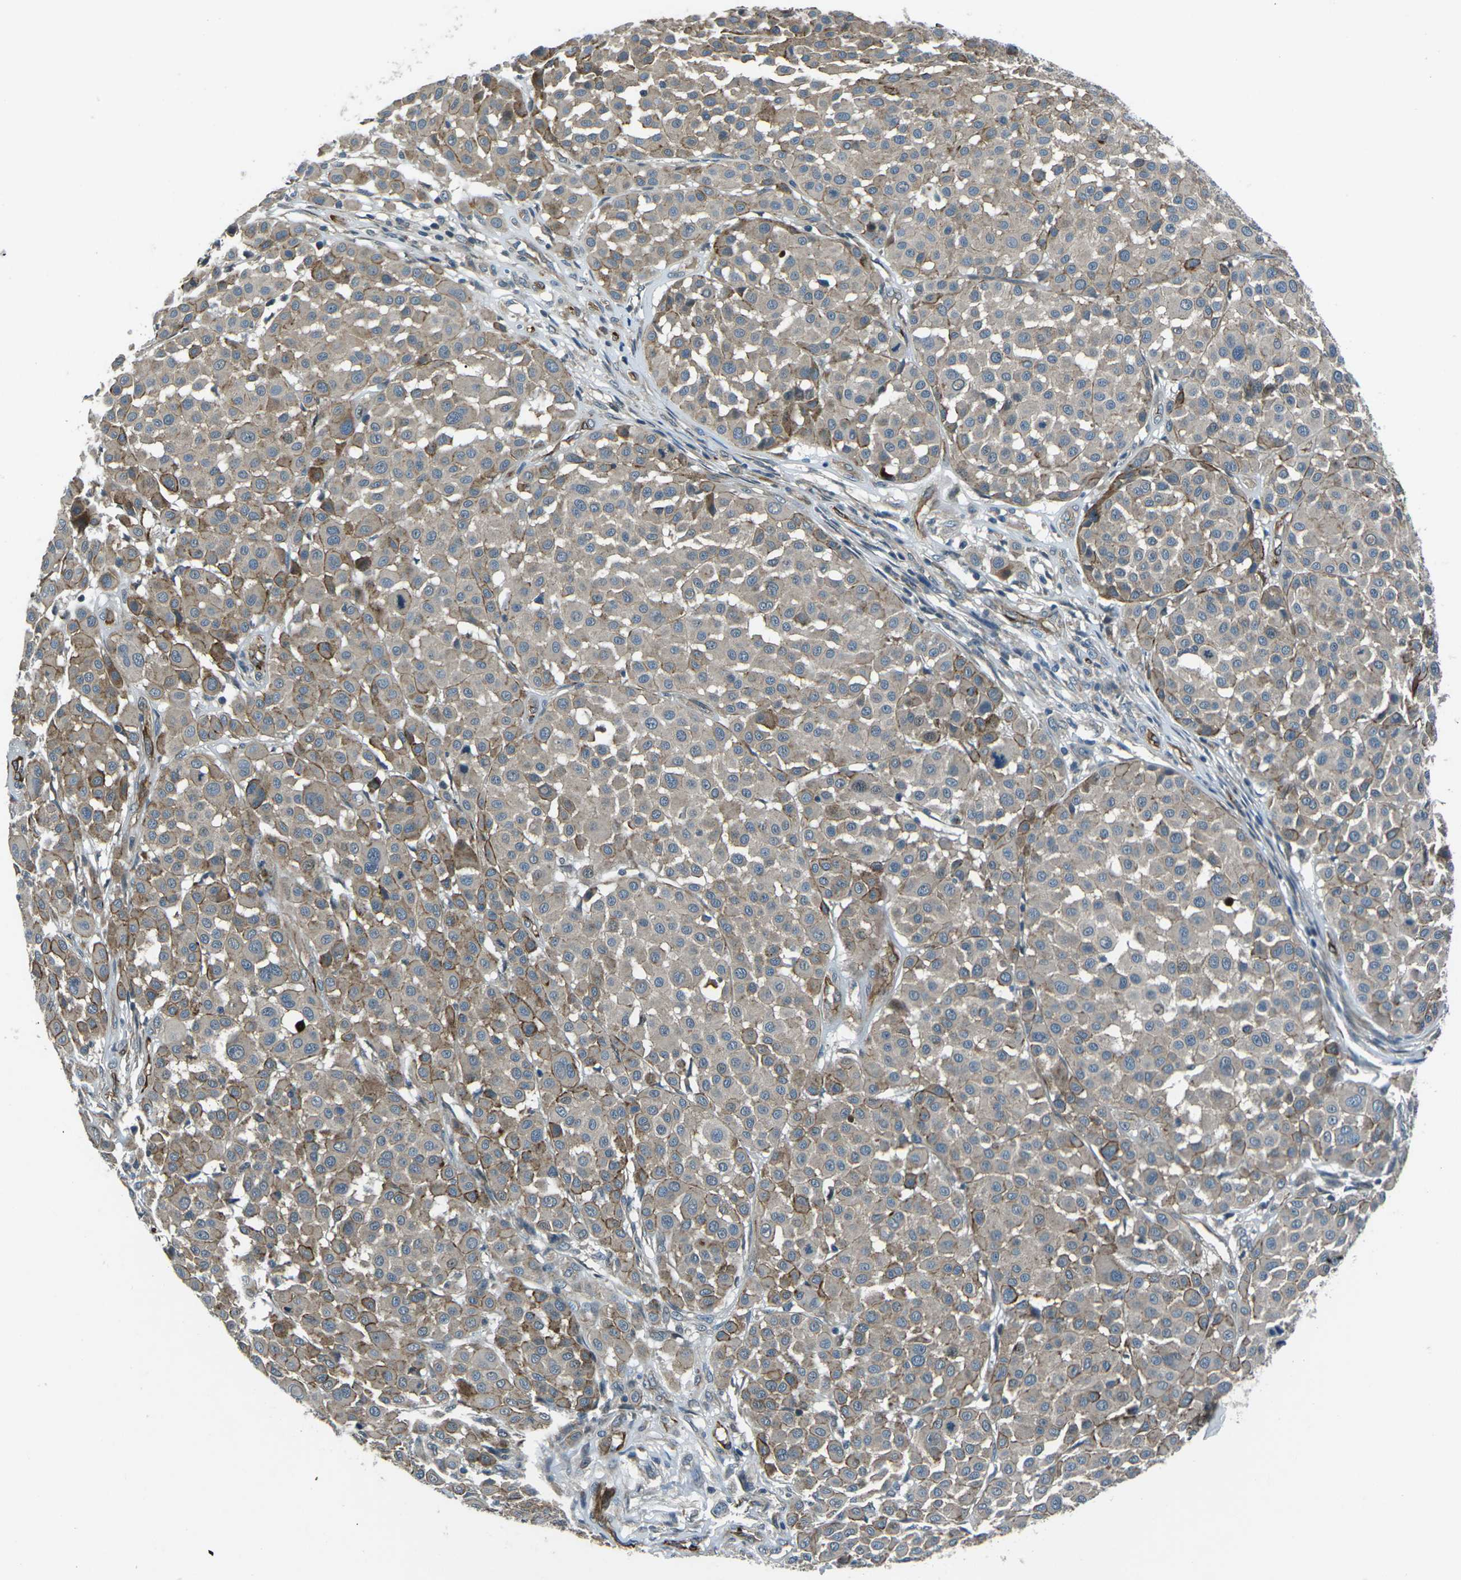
{"staining": {"intensity": "weak", "quantity": "25%-75%", "location": "cytoplasmic/membranous"}, "tissue": "melanoma", "cell_type": "Tumor cells", "image_type": "cancer", "snomed": [{"axis": "morphology", "description": "Malignant melanoma, Metastatic site"}, {"axis": "topography", "description": "Soft tissue"}], "caption": "An immunohistochemistry histopathology image of tumor tissue is shown. Protein staining in brown labels weak cytoplasmic/membranous positivity in malignant melanoma (metastatic site) within tumor cells.", "gene": "AFAP1", "patient": {"sex": "male", "age": 41}}